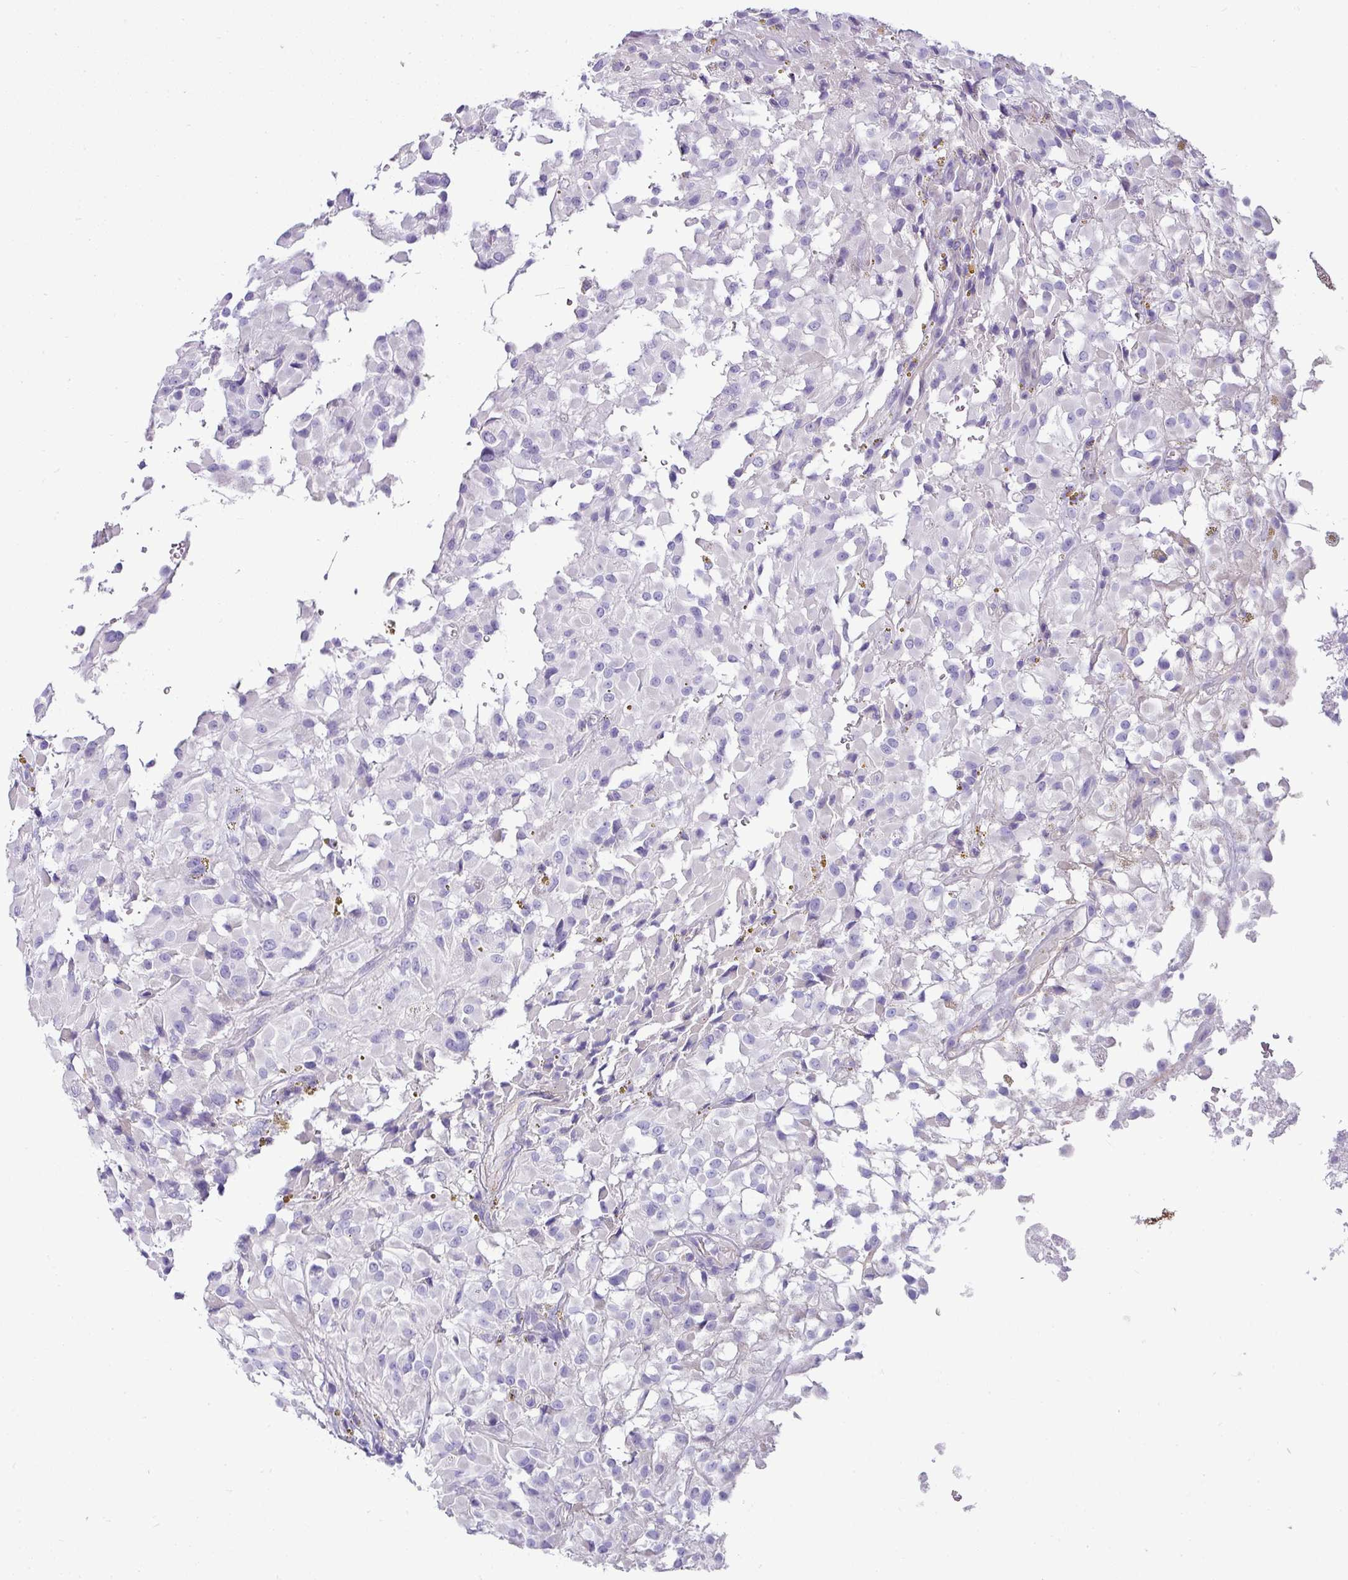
{"staining": {"intensity": "negative", "quantity": "none", "location": "none"}, "tissue": "glioma", "cell_type": "Tumor cells", "image_type": "cancer", "snomed": [{"axis": "morphology", "description": "Glioma, malignant, High grade"}, {"axis": "topography", "description": "Brain"}], "caption": "This is an immunohistochemistry (IHC) image of human glioma. There is no expression in tumor cells.", "gene": "VCX2", "patient": {"sex": "female", "age": 59}}